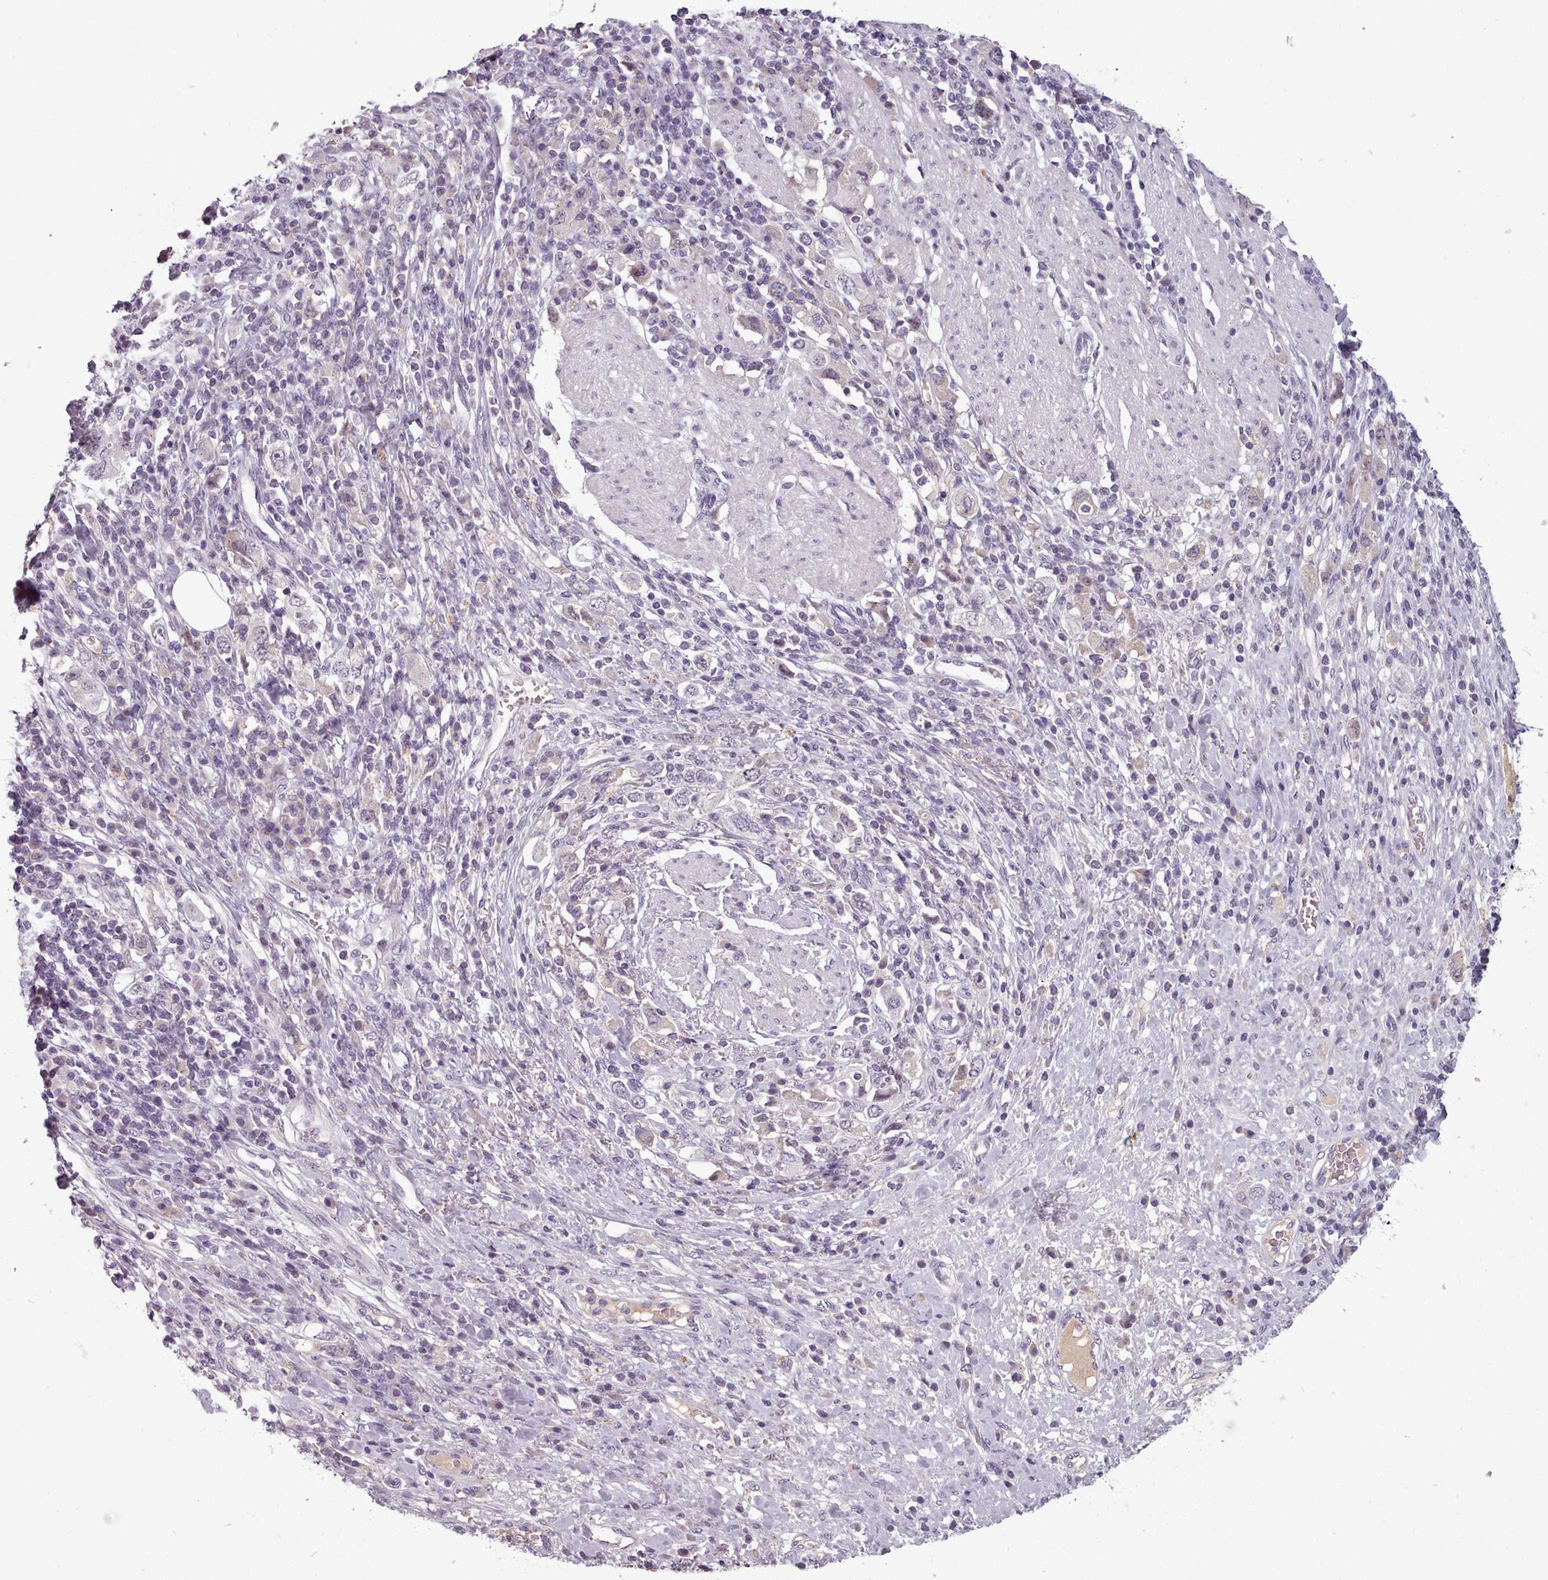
{"staining": {"intensity": "negative", "quantity": "none", "location": "none"}, "tissue": "stomach cancer", "cell_type": "Tumor cells", "image_type": "cancer", "snomed": [{"axis": "morphology", "description": "Adenocarcinoma, NOS"}, {"axis": "topography", "description": "Stomach, upper"}, {"axis": "topography", "description": "Stomach"}], "caption": "An image of human adenocarcinoma (stomach) is negative for staining in tumor cells. (DAB (3,3'-diaminobenzidine) IHC visualized using brightfield microscopy, high magnification).", "gene": "PBX4", "patient": {"sex": "male", "age": 62}}